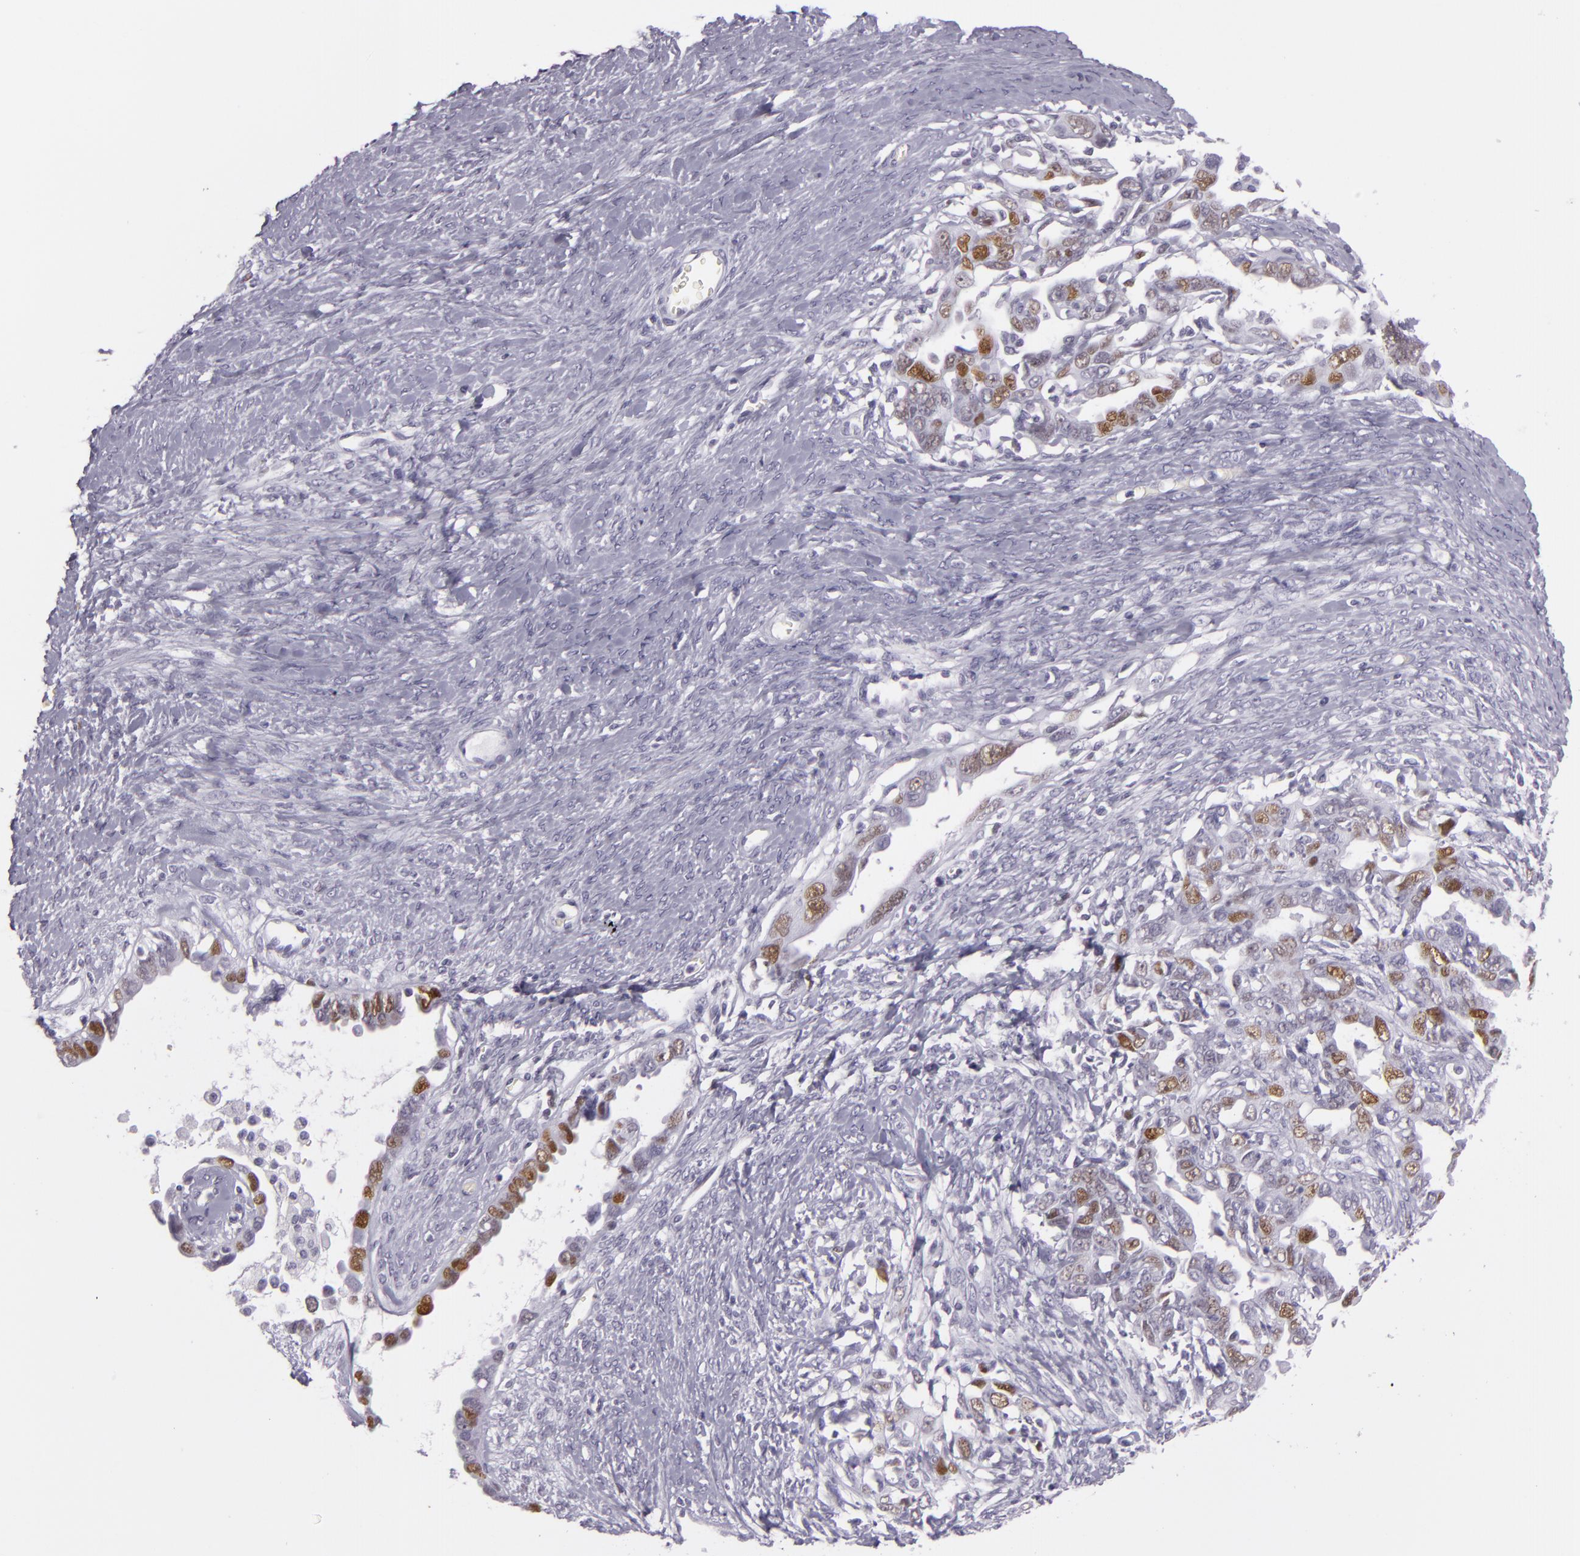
{"staining": {"intensity": "moderate", "quantity": "25%-75%", "location": "nuclear"}, "tissue": "ovarian cancer", "cell_type": "Tumor cells", "image_type": "cancer", "snomed": [{"axis": "morphology", "description": "Cystadenocarcinoma, serous, NOS"}, {"axis": "topography", "description": "Ovary"}], "caption": "Immunohistochemical staining of human ovarian serous cystadenocarcinoma demonstrates medium levels of moderate nuclear protein positivity in about 25%-75% of tumor cells.", "gene": "MCM3", "patient": {"sex": "female", "age": 69}}